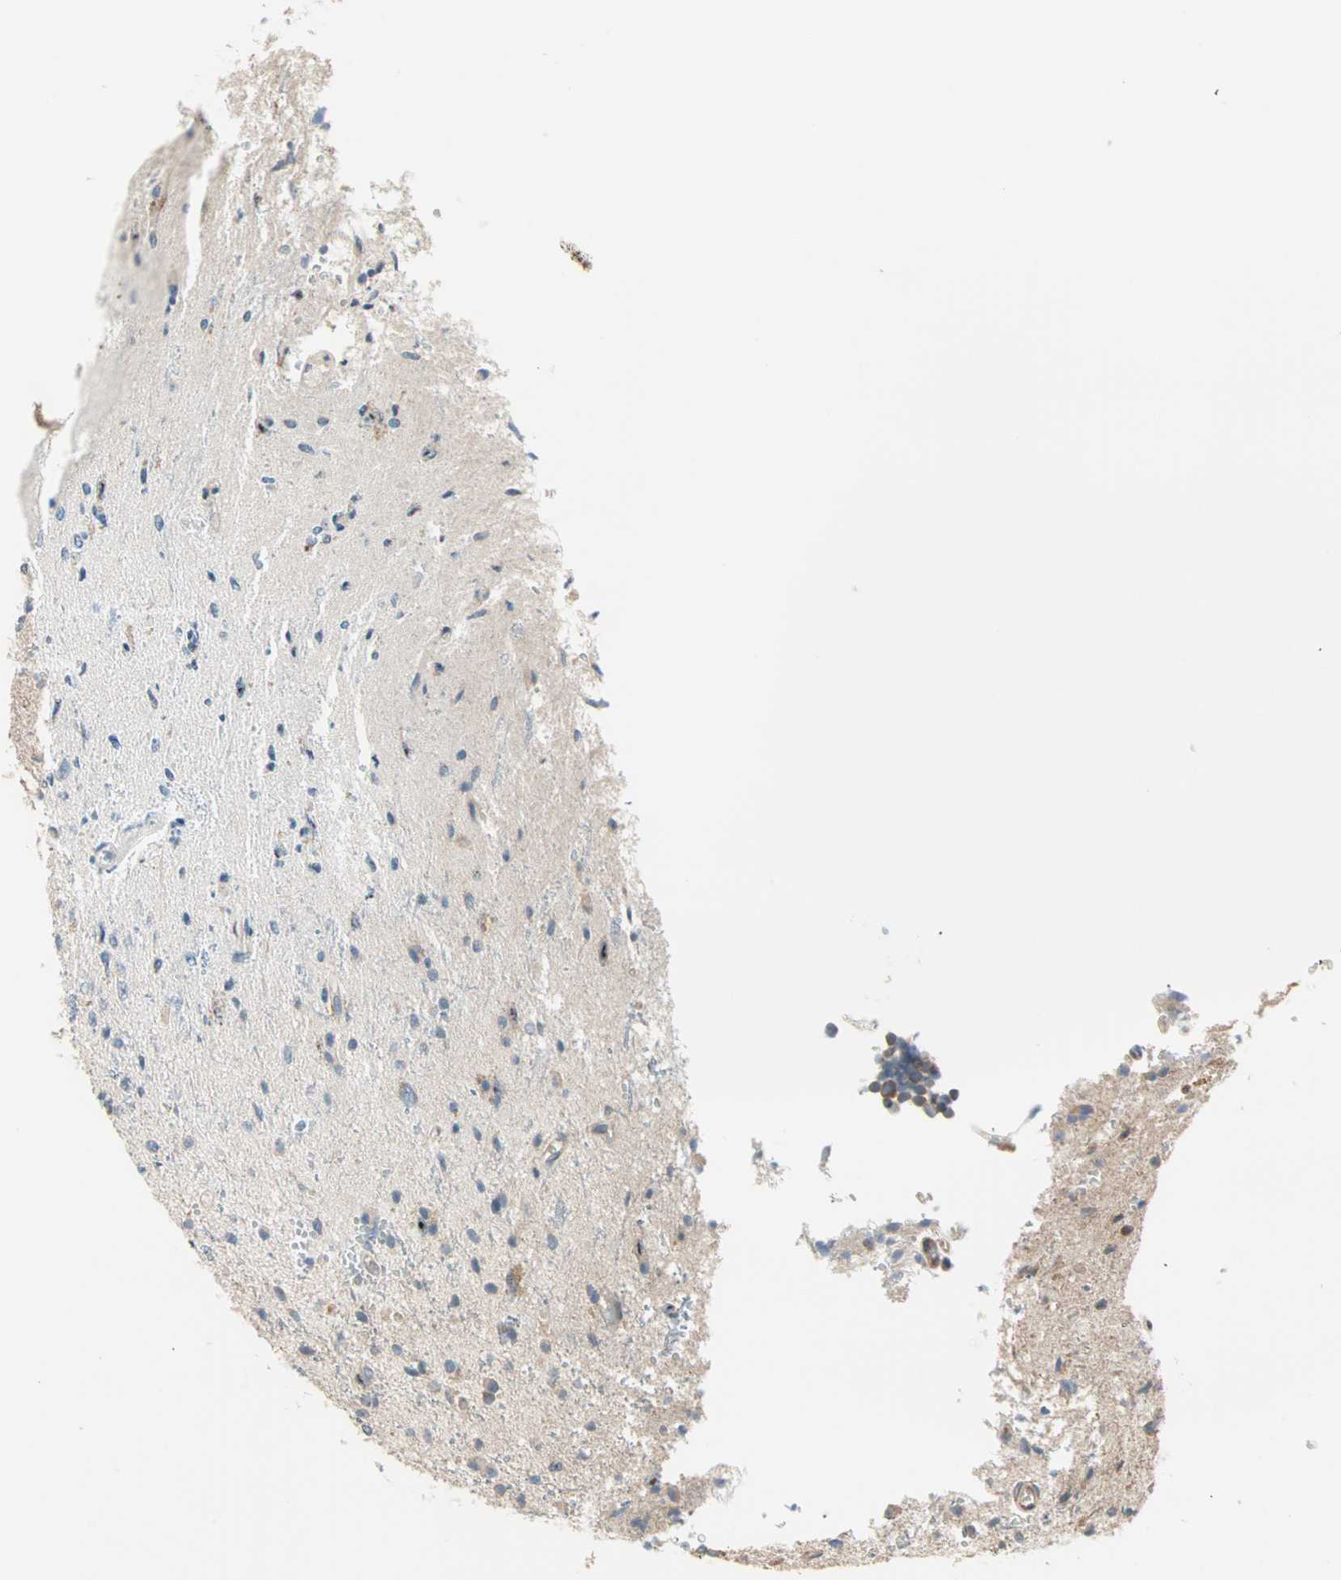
{"staining": {"intensity": "moderate", "quantity": ">75%", "location": "cytoplasmic/membranous"}, "tissue": "glioma", "cell_type": "Tumor cells", "image_type": "cancer", "snomed": [{"axis": "morphology", "description": "Glioma, malignant, High grade"}, {"axis": "topography", "description": "Brain"}], "caption": "A histopathology image of malignant high-grade glioma stained for a protein demonstrates moderate cytoplasmic/membranous brown staining in tumor cells.", "gene": "SAR1A", "patient": {"sex": "male", "age": 47}}